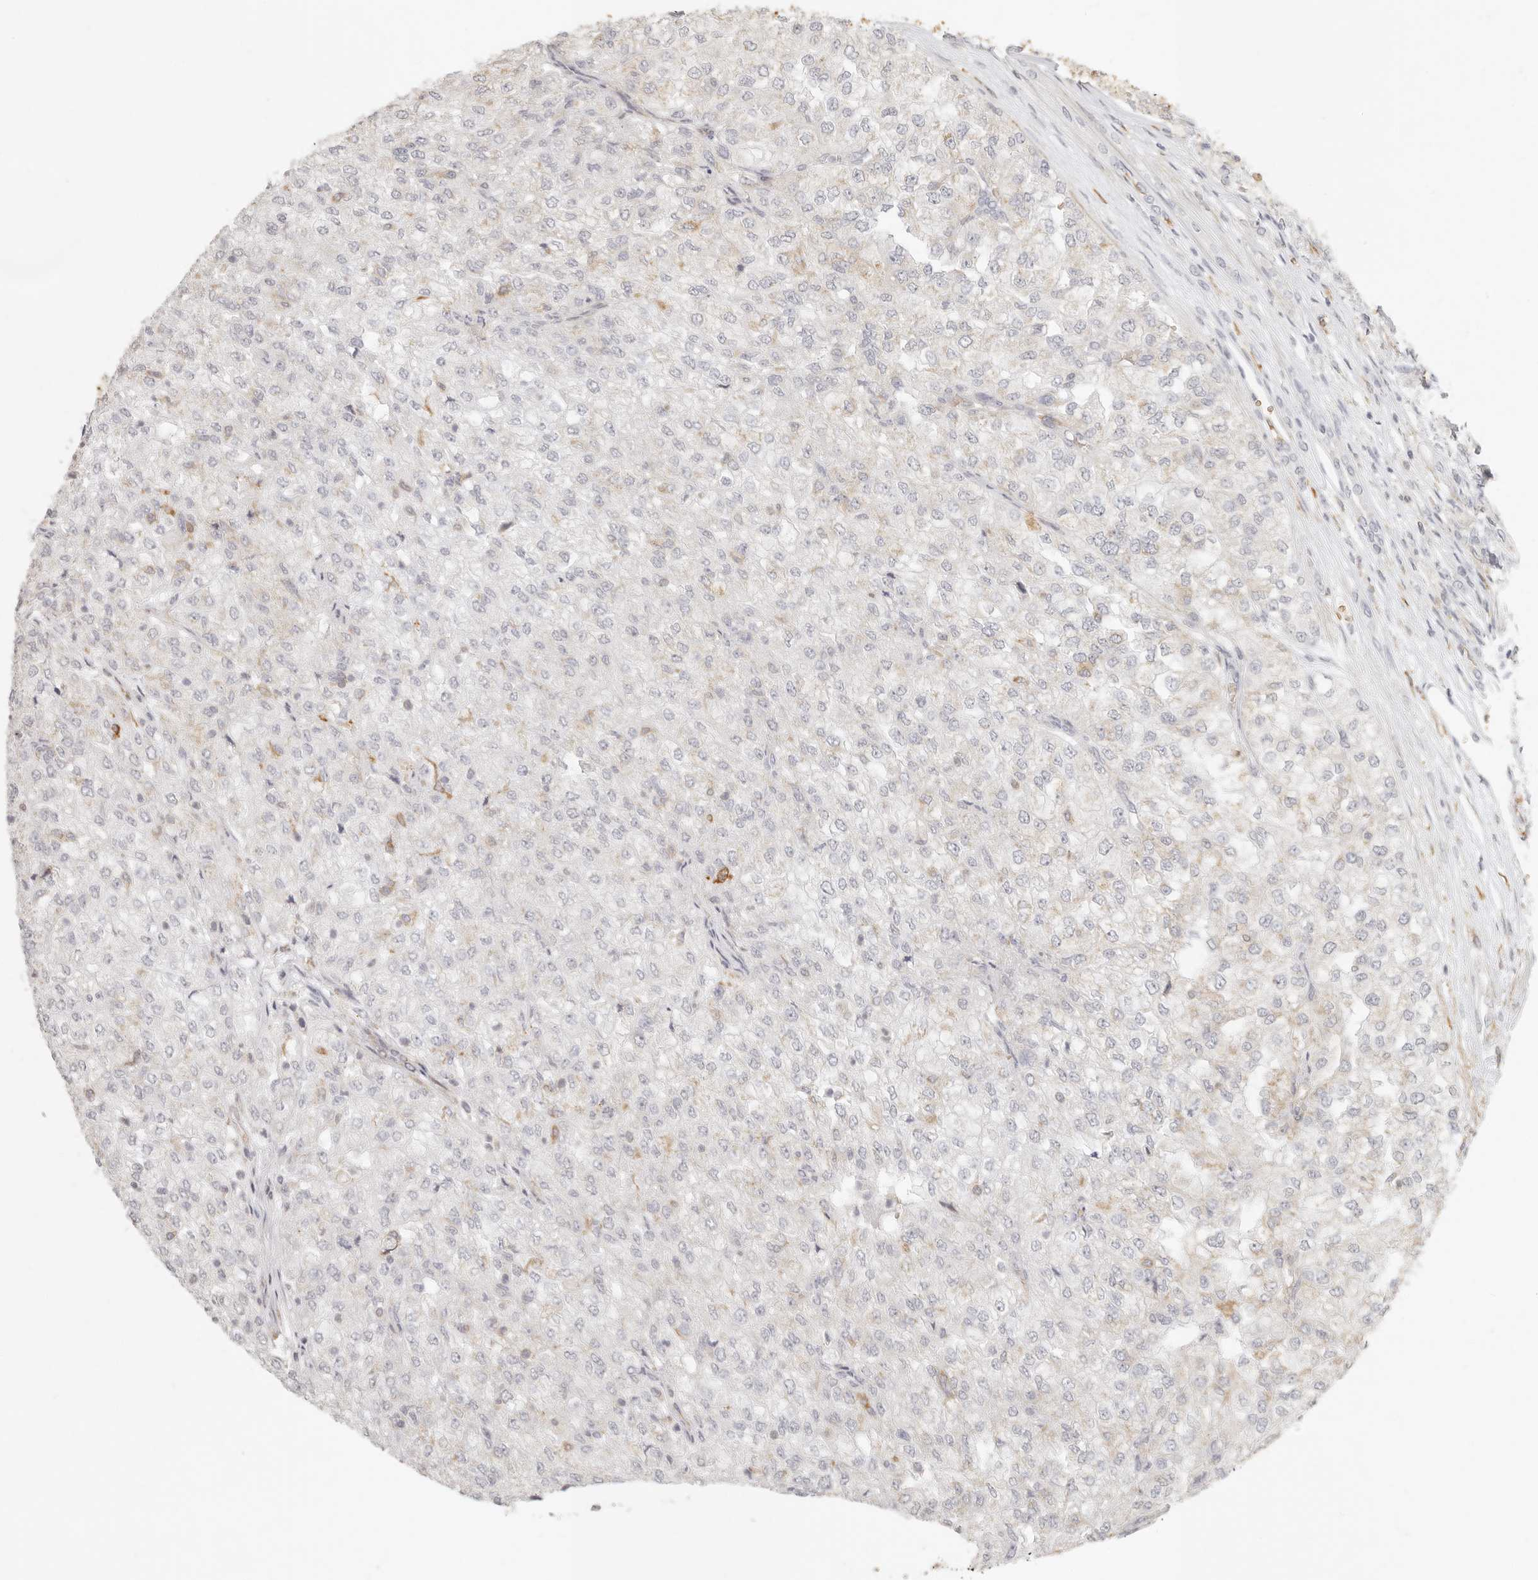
{"staining": {"intensity": "negative", "quantity": "none", "location": "none"}, "tissue": "renal cancer", "cell_type": "Tumor cells", "image_type": "cancer", "snomed": [{"axis": "morphology", "description": "Adenocarcinoma, NOS"}, {"axis": "topography", "description": "Kidney"}], "caption": "Human renal adenocarcinoma stained for a protein using immunohistochemistry (IHC) displays no expression in tumor cells.", "gene": "NIBAN1", "patient": {"sex": "female", "age": 54}}